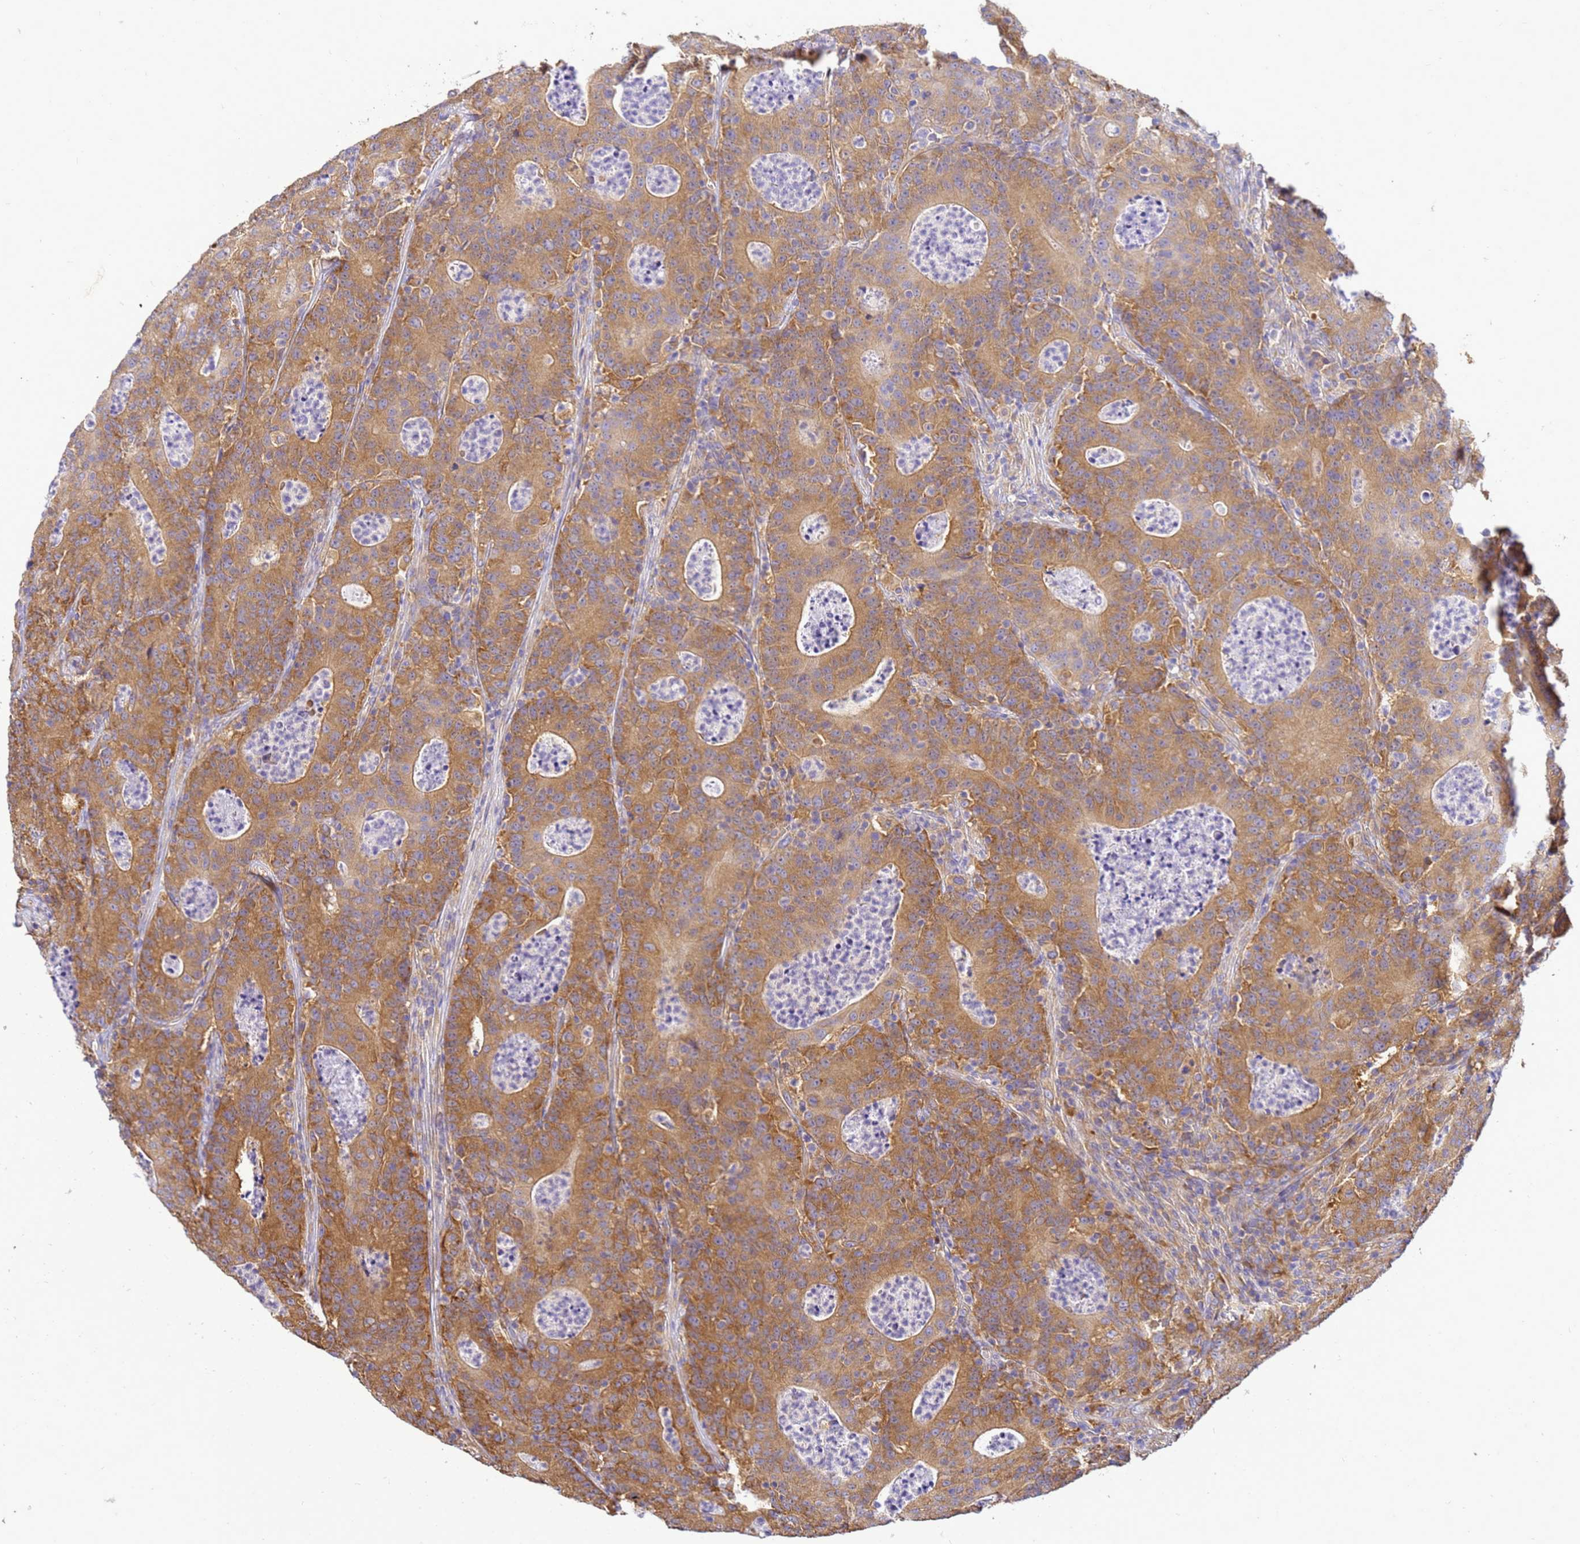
{"staining": {"intensity": "moderate", "quantity": ">75%", "location": "cytoplasmic/membranous"}, "tissue": "colorectal cancer", "cell_type": "Tumor cells", "image_type": "cancer", "snomed": [{"axis": "morphology", "description": "Adenocarcinoma, NOS"}, {"axis": "topography", "description": "Colon"}], "caption": "The histopathology image shows immunohistochemical staining of colorectal cancer. There is moderate cytoplasmic/membranous expression is identified in about >75% of tumor cells.", "gene": "NARS1", "patient": {"sex": "male", "age": 83}}